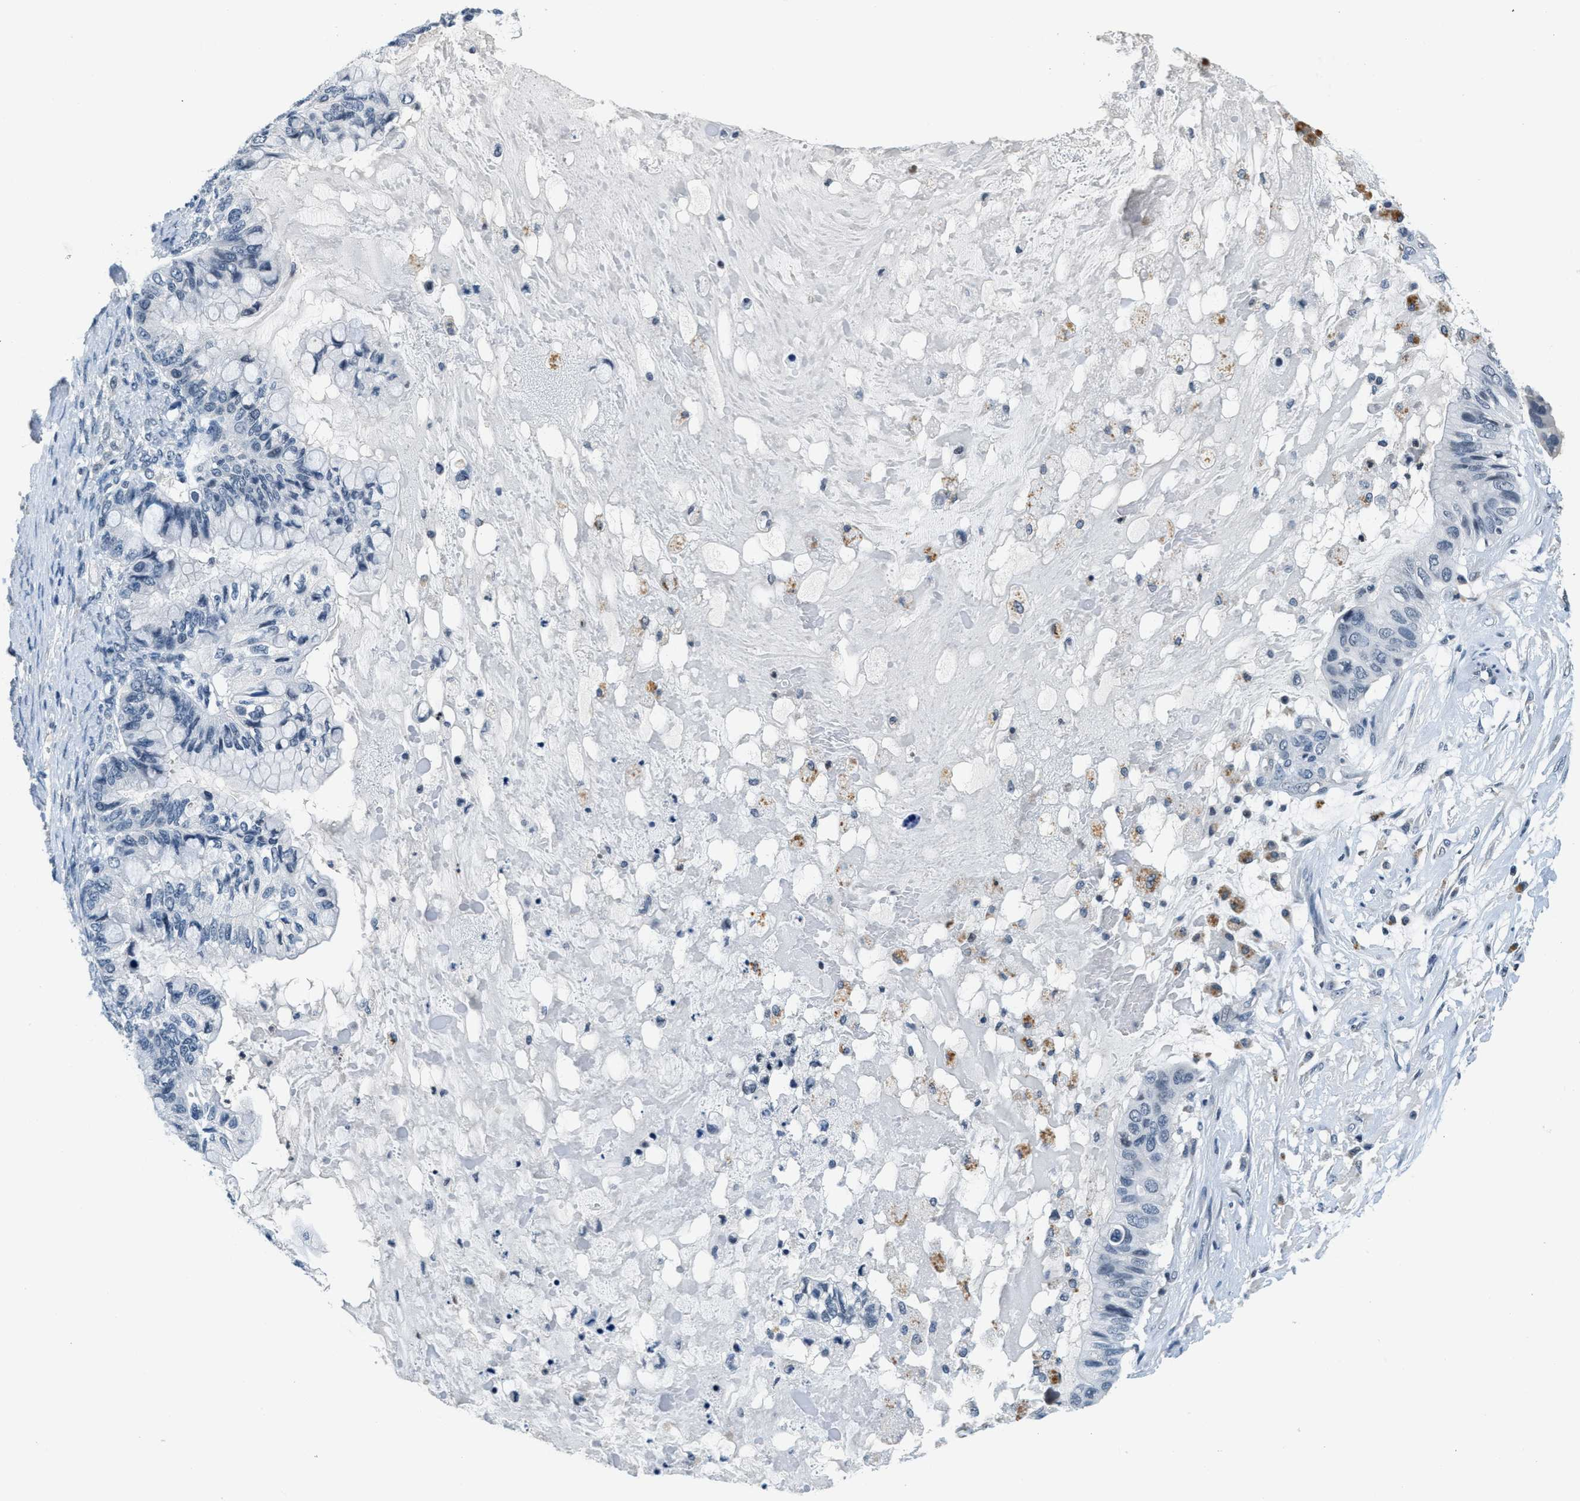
{"staining": {"intensity": "negative", "quantity": "none", "location": "none"}, "tissue": "ovarian cancer", "cell_type": "Tumor cells", "image_type": "cancer", "snomed": [{"axis": "morphology", "description": "Cystadenocarcinoma, mucinous, NOS"}, {"axis": "topography", "description": "Ovary"}], "caption": "Protein analysis of ovarian cancer (mucinous cystadenocarcinoma) exhibits no significant expression in tumor cells.", "gene": "CA4", "patient": {"sex": "female", "age": 80}}